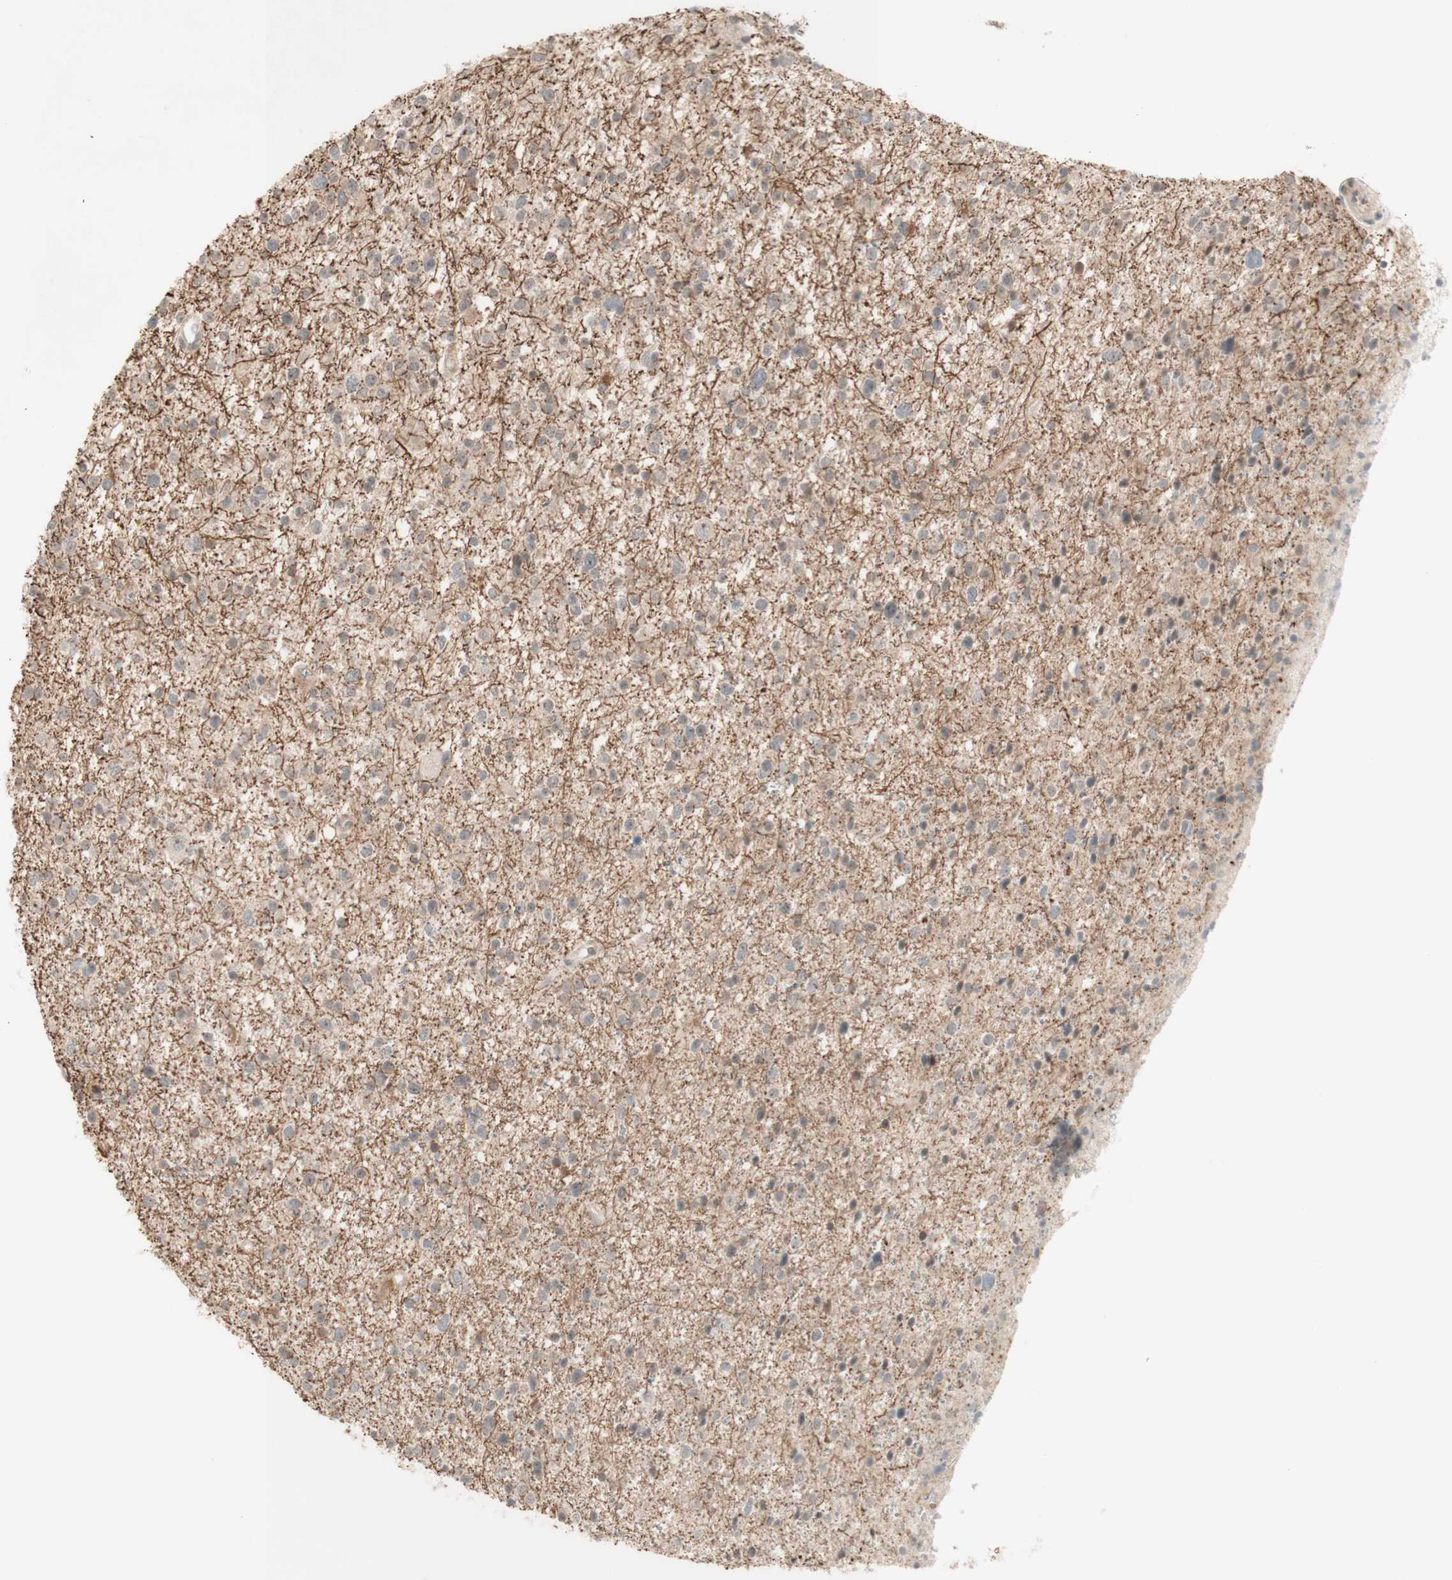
{"staining": {"intensity": "negative", "quantity": "none", "location": "none"}, "tissue": "glioma", "cell_type": "Tumor cells", "image_type": "cancer", "snomed": [{"axis": "morphology", "description": "Glioma, malignant, Low grade"}, {"axis": "topography", "description": "Brain"}], "caption": "High power microscopy photomicrograph of an IHC photomicrograph of glioma, revealing no significant expression in tumor cells.", "gene": "PLCD4", "patient": {"sex": "female", "age": 37}}